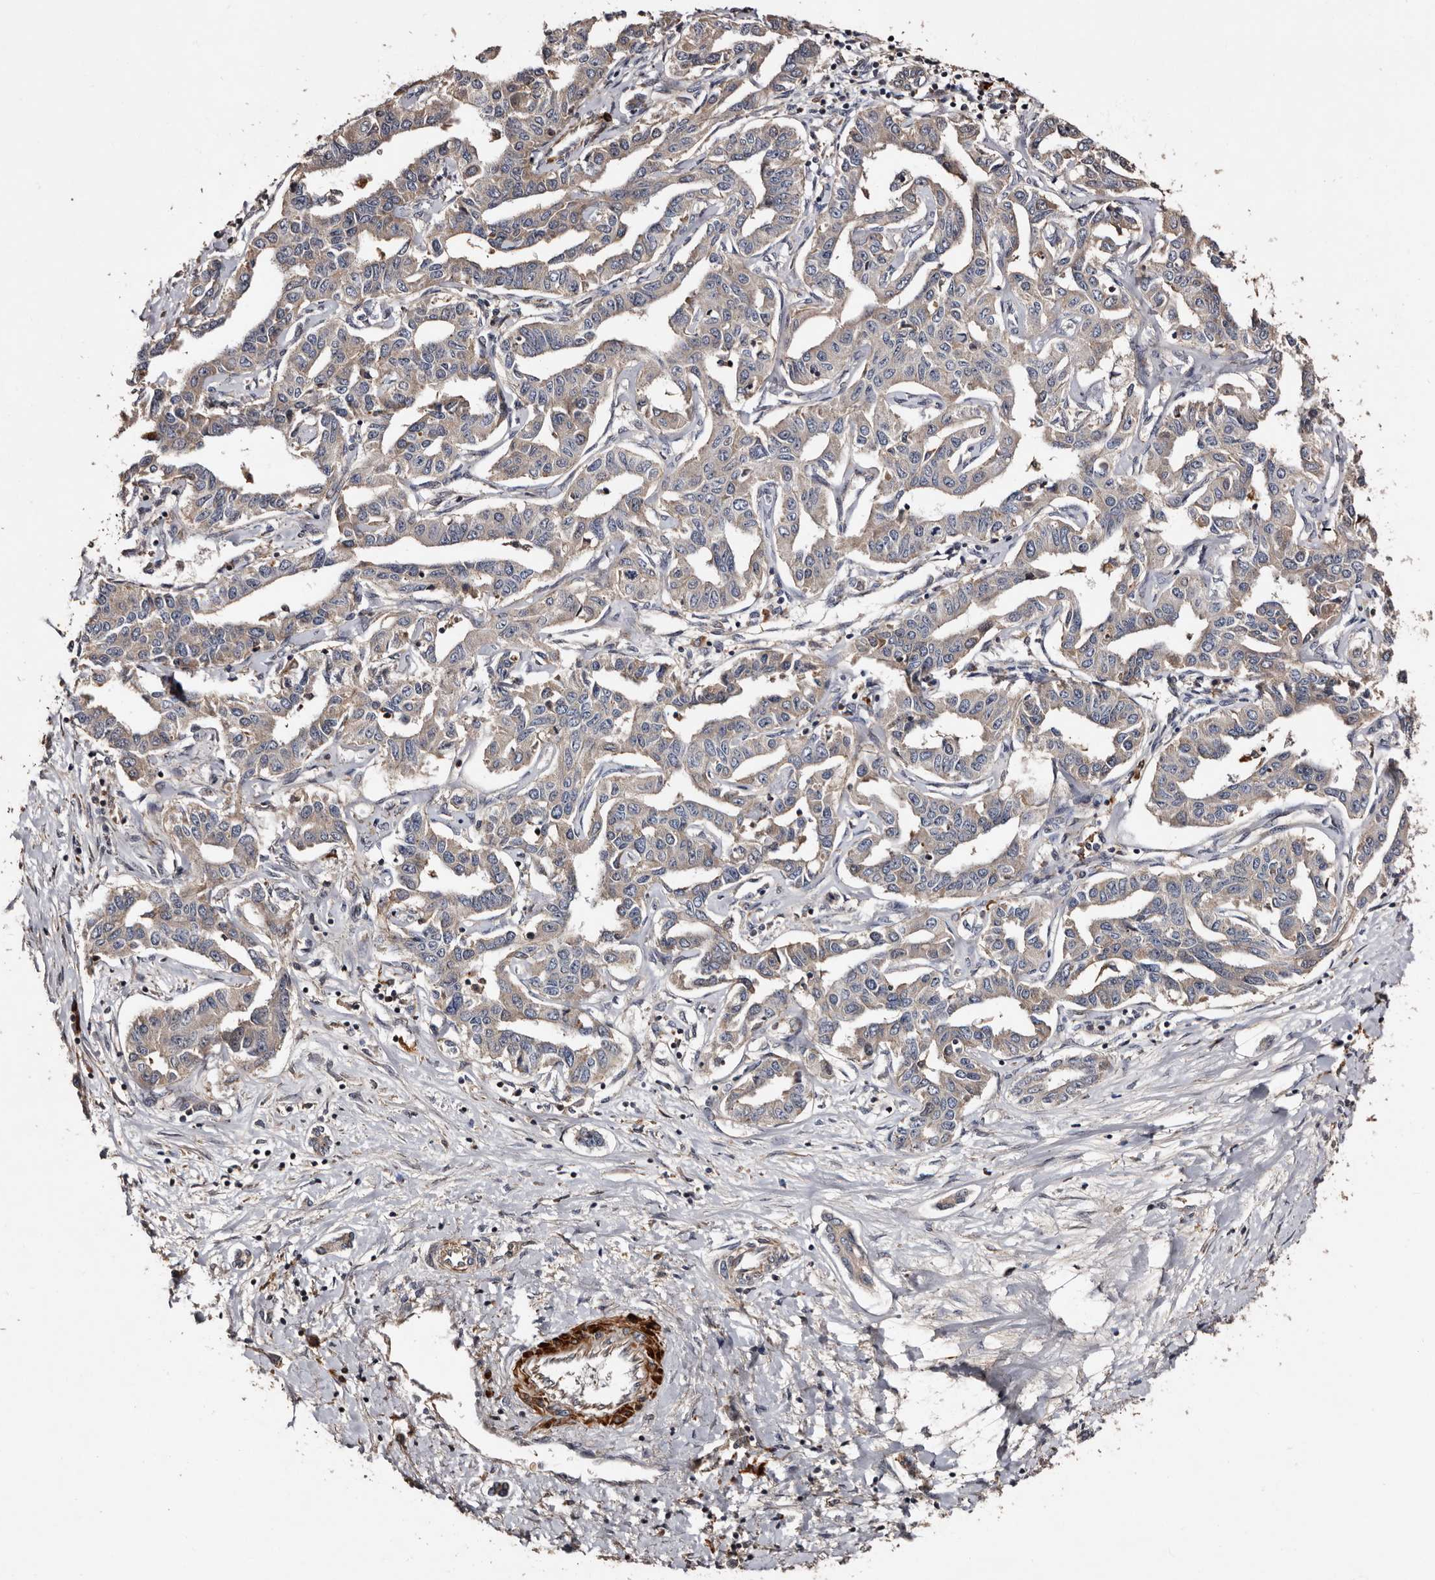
{"staining": {"intensity": "weak", "quantity": "<25%", "location": "cytoplasmic/membranous"}, "tissue": "liver cancer", "cell_type": "Tumor cells", "image_type": "cancer", "snomed": [{"axis": "morphology", "description": "Cholangiocarcinoma"}, {"axis": "topography", "description": "Liver"}], "caption": "The image reveals no staining of tumor cells in liver cancer (cholangiocarcinoma).", "gene": "PRKD3", "patient": {"sex": "male", "age": 59}}